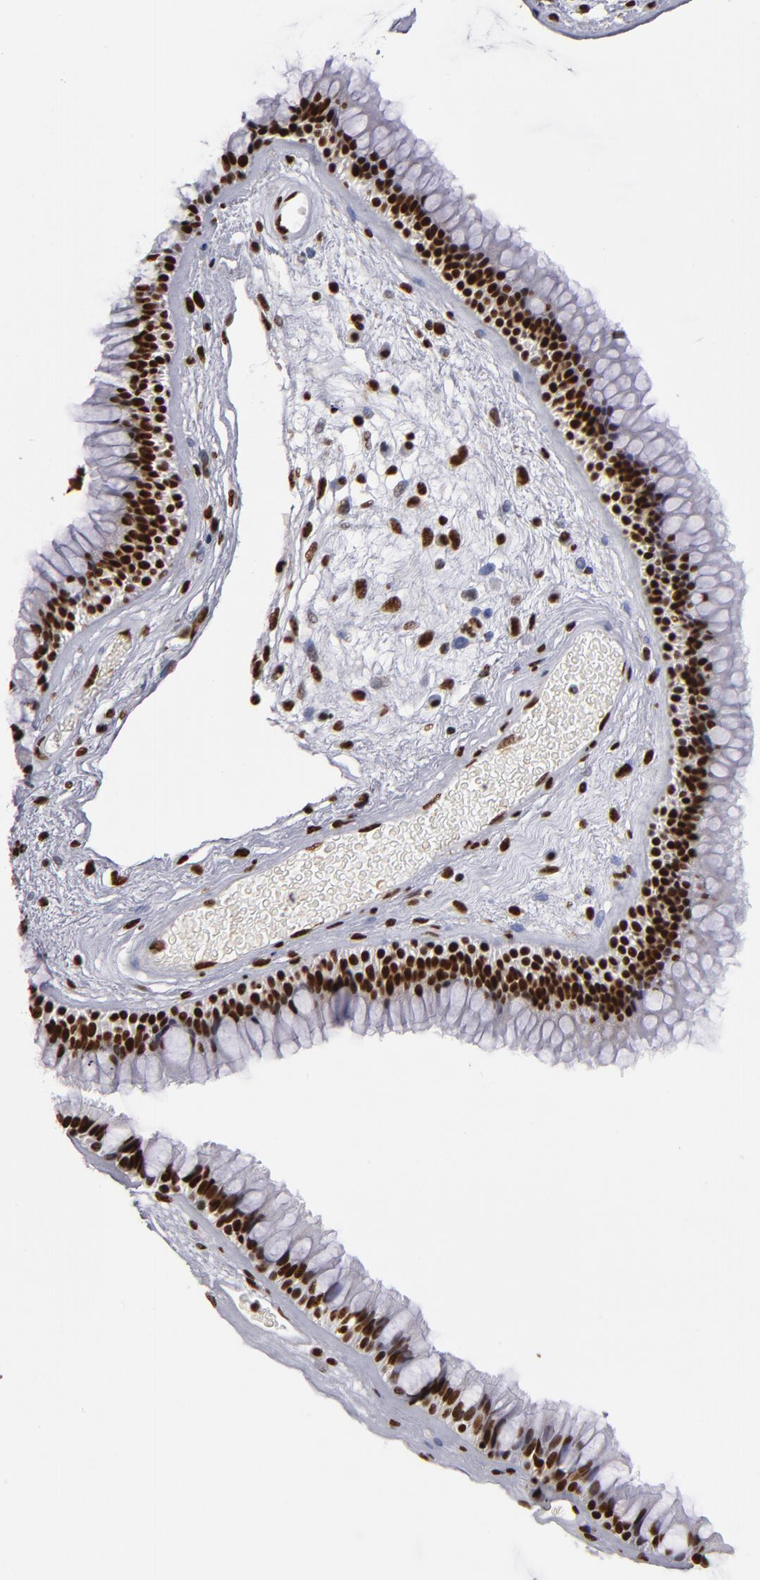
{"staining": {"intensity": "strong", "quantity": ">75%", "location": "nuclear"}, "tissue": "nasopharynx", "cell_type": "Respiratory epithelial cells", "image_type": "normal", "snomed": [{"axis": "morphology", "description": "Normal tissue, NOS"}, {"axis": "morphology", "description": "Inflammation, NOS"}, {"axis": "topography", "description": "Nasopharynx"}], "caption": "Normal nasopharynx shows strong nuclear expression in about >75% of respiratory epithelial cells Using DAB (3,3'-diaminobenzidine) (brown) and hematoxylin (blue) stains, captured at high magnification using brightfield microscopy..", "gene": "MRE11", "patient": {"sex": "male", "age": 48}}